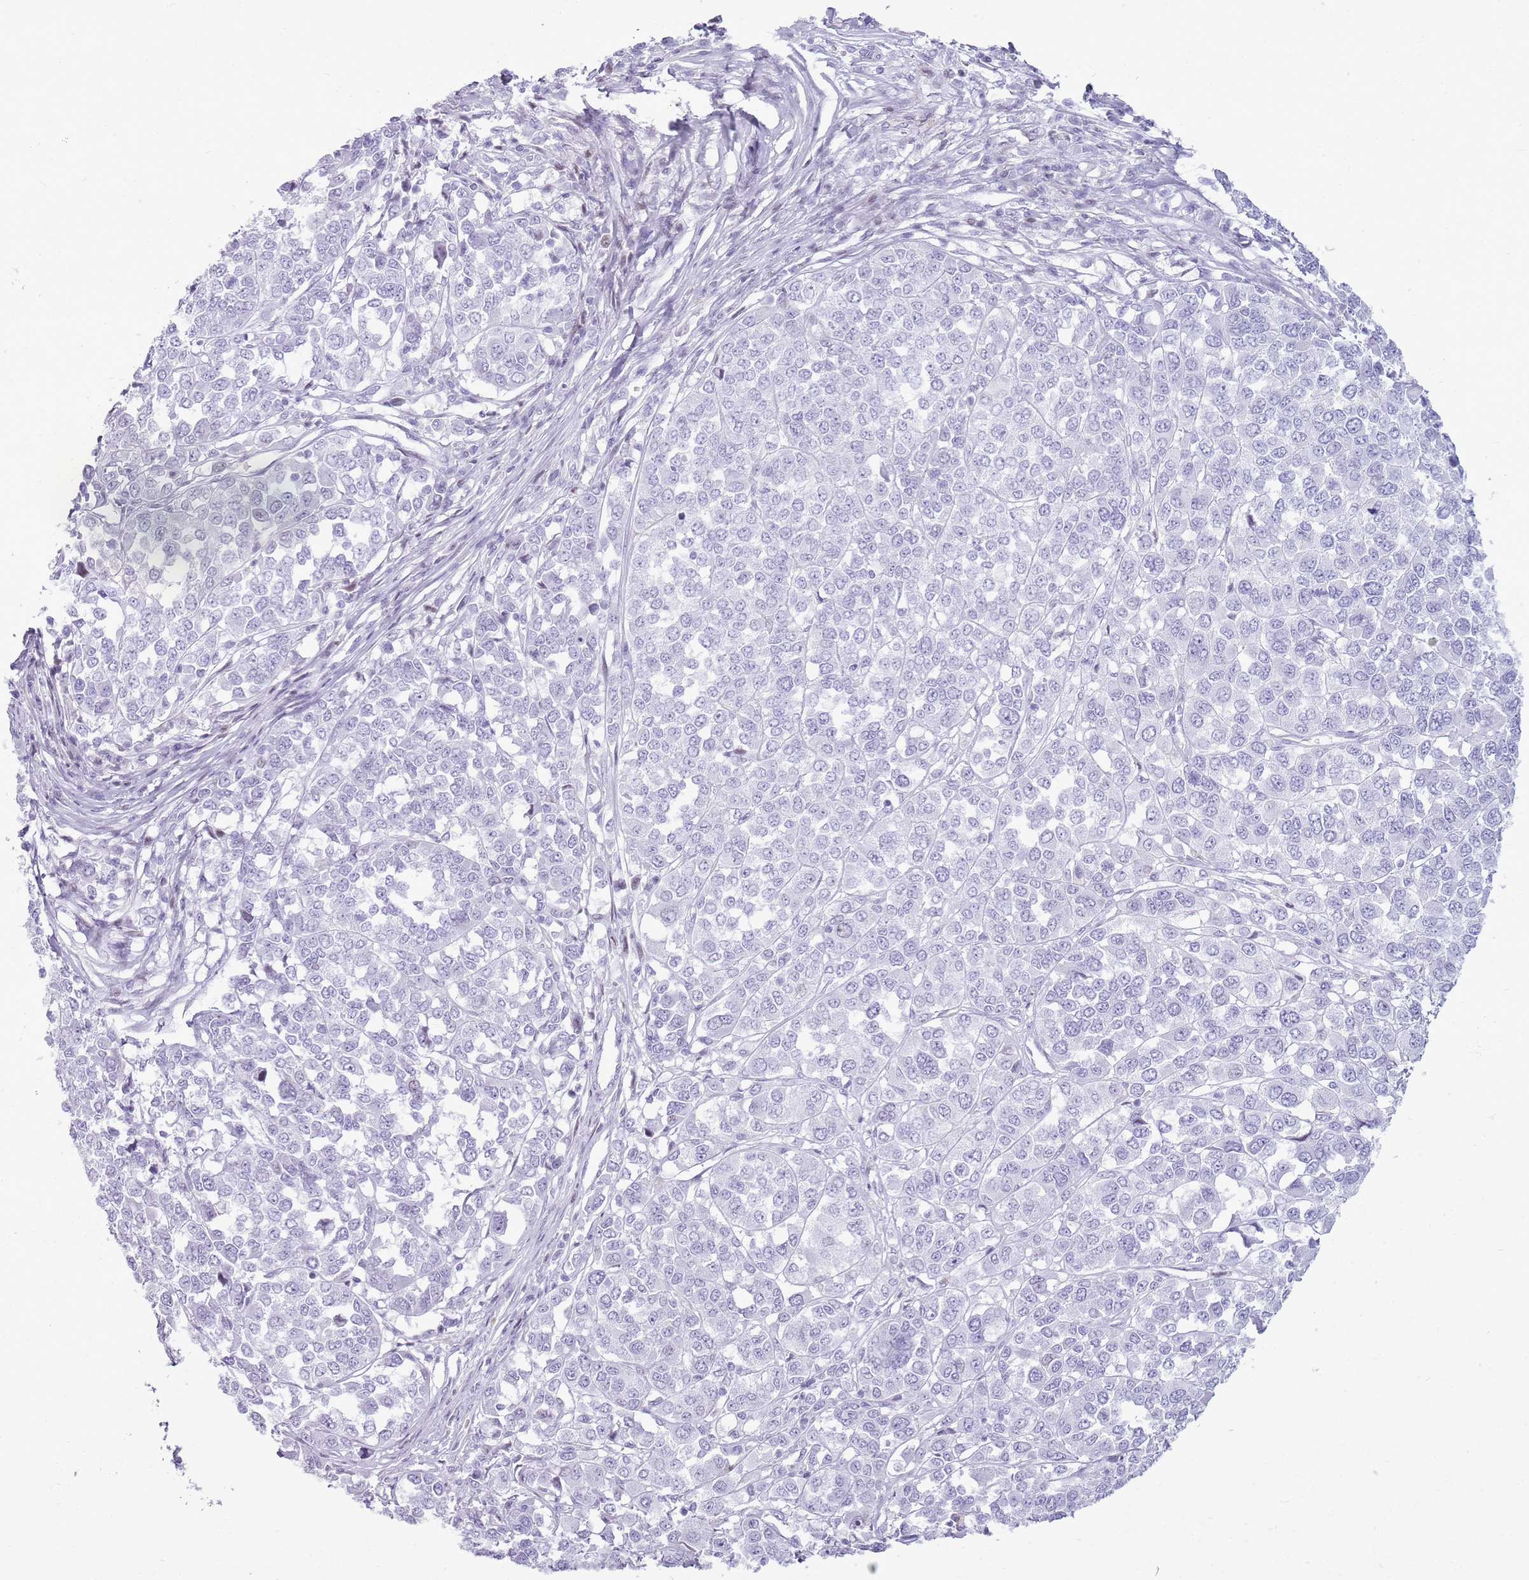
{"staining": {"intensity": "negative", "quantity": "none", "location": "none"}, "tissue": "melanoma", "cell_type": "Tumor cells", "image_type": "cancer", "snomed": [{"axis": "morphology", "description": "Malignant melanoma, Metastatic site"}, {"axis": "topography", "description": "Lymph node"}], "caption": "IHC of melanoma shows no expression in tumor cells.", "gene": "ASIP", "patient": {"sex": "male", "age": 44}}